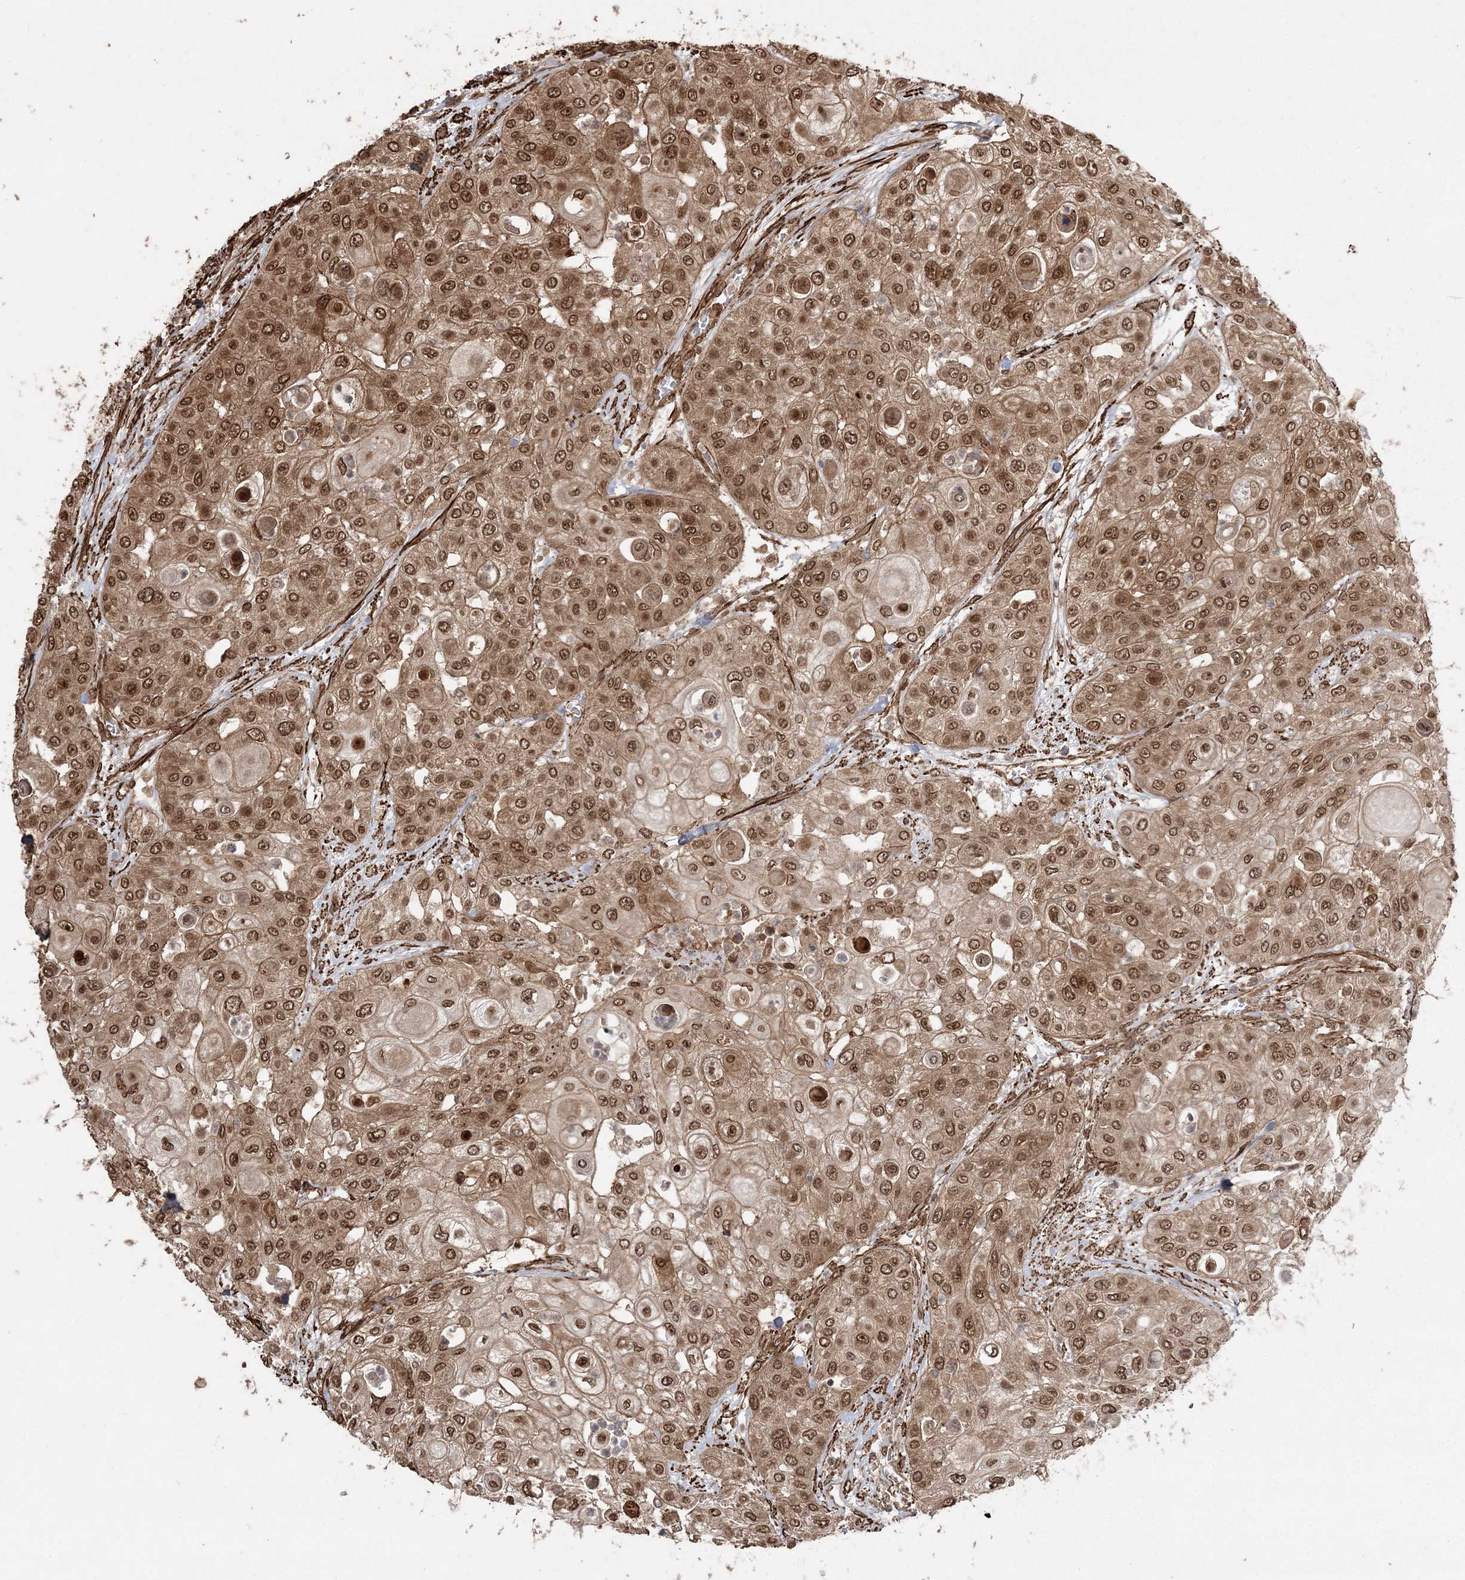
{"staining": {"intensity": "moderate", "quantity": ">75%", "location": "cytoplasmic/membranous,nuclear"}, "tissue": "urothelial cancer", "cell_type": "Tumor cells", "image_type": "cancer", "snomed": [{"axis": "morphology", "description": "Urothelial carcinoma, High grade"}, {"axis": "topography", "description": "Urinary bladder"}], "caption": "IHC photomicrograph of neoplastic tissue: urothelial carcinoma (high-grade) stained using IHC reveals medium levels of moderate protein expression localized specifically in the cytoplasmic/membranous and nuclear of tumor cells, appearing as a cytoplasmic/membranous and nuclear brown color.", "gene": "ETAA1", "patient": {"sex": "female", "age": 79}}